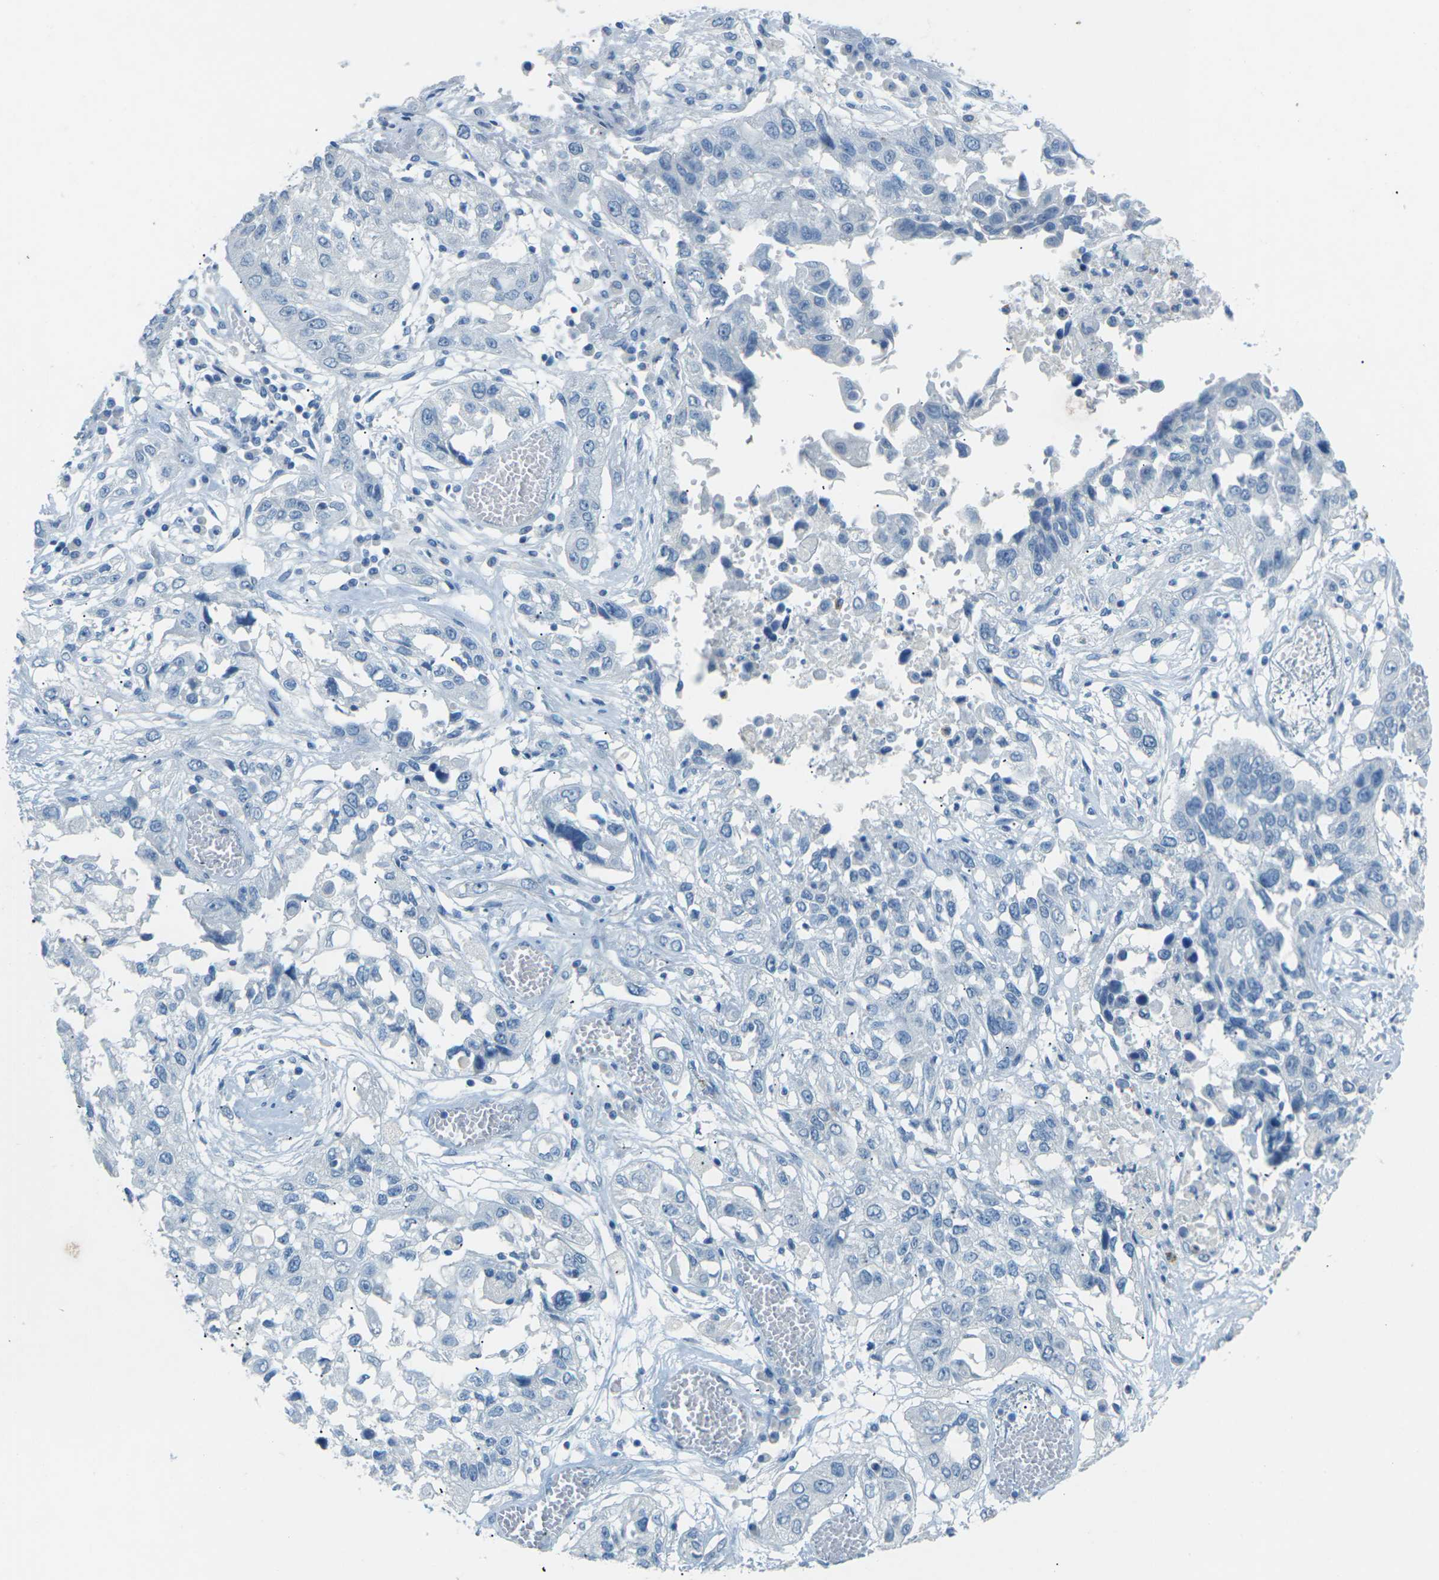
{"staining": {"intensity": "negative", "quantity": "none", "location": "none"}, "tissue": "lung cancer", "cell_type": "Tumor cells", "image_type": "cancer", "snomed": [{"axis": "morphology", "description": "Squamous cell carcinoma, NOS"}, {"axis": "topography", "description": "Lung"}], "caption": "IHC of human squamous cell carcinoma (lung) displays no staining in tumor cells.", "gene": "CDH16", "patient": {"sex": "male", "age": 71}}